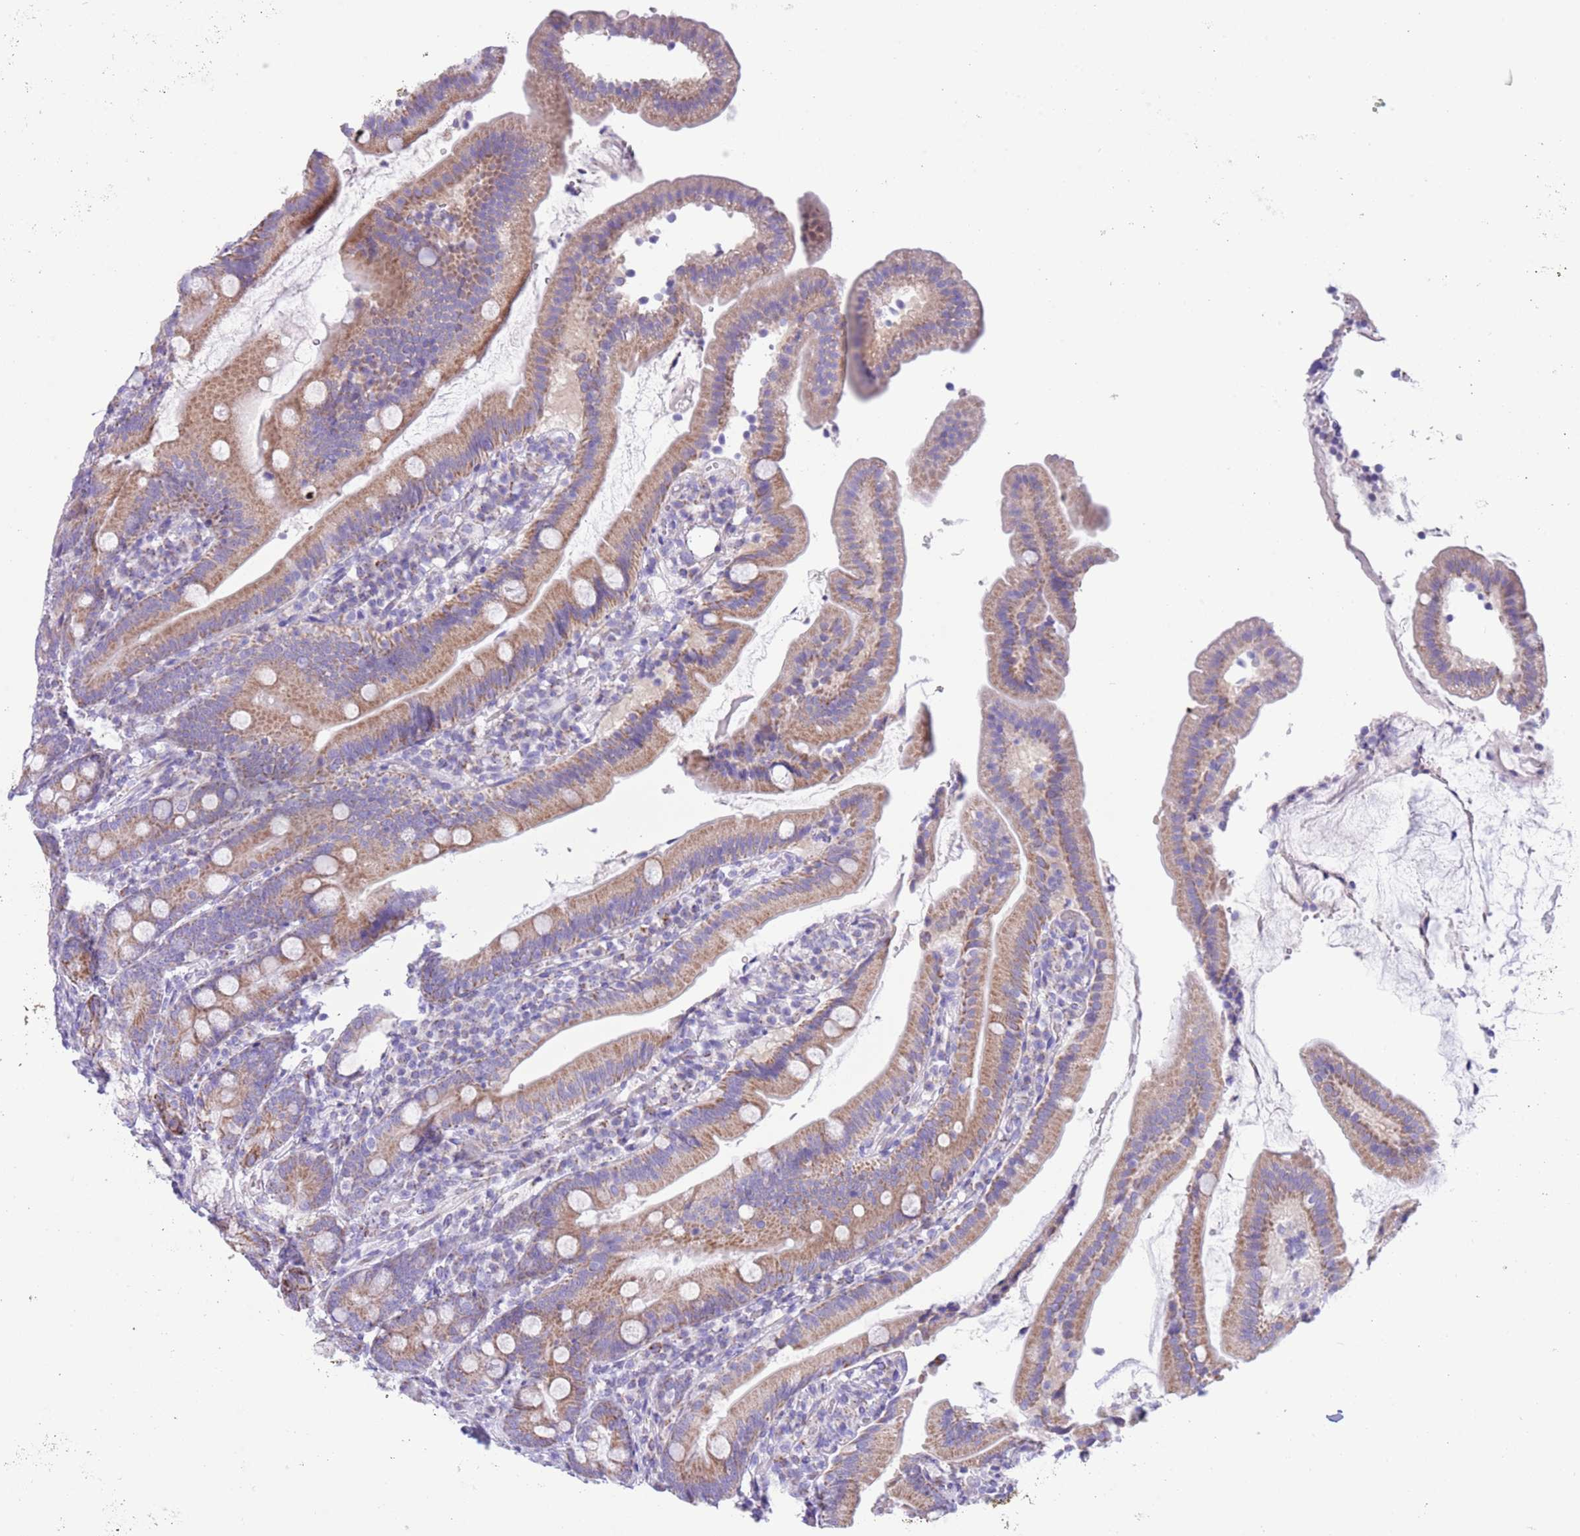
{"staining": {"intensity": "moderate", "quantity": "25%-75%", "location": "cytoplasmic/membranous"}, "tissue": "duodenum", "cell_type": "Glandular cells", "image_type": "normal", "snomed": [{"axis": "morphology", "description": "Normal tissue, NOS"}, {"axis": "topography", "description": "Duodenum"}], "caption": "Protein expression by IHC reveals moderate cytoplasmic/membranous expression in approximately 25%-75% of glandular cells in unremarkable duodenum. (brown staining indicates protein expression, while blue staining denotes nuclei).", "gene": "MOCOS", "patient": {"sex": "female", "age": 67}}